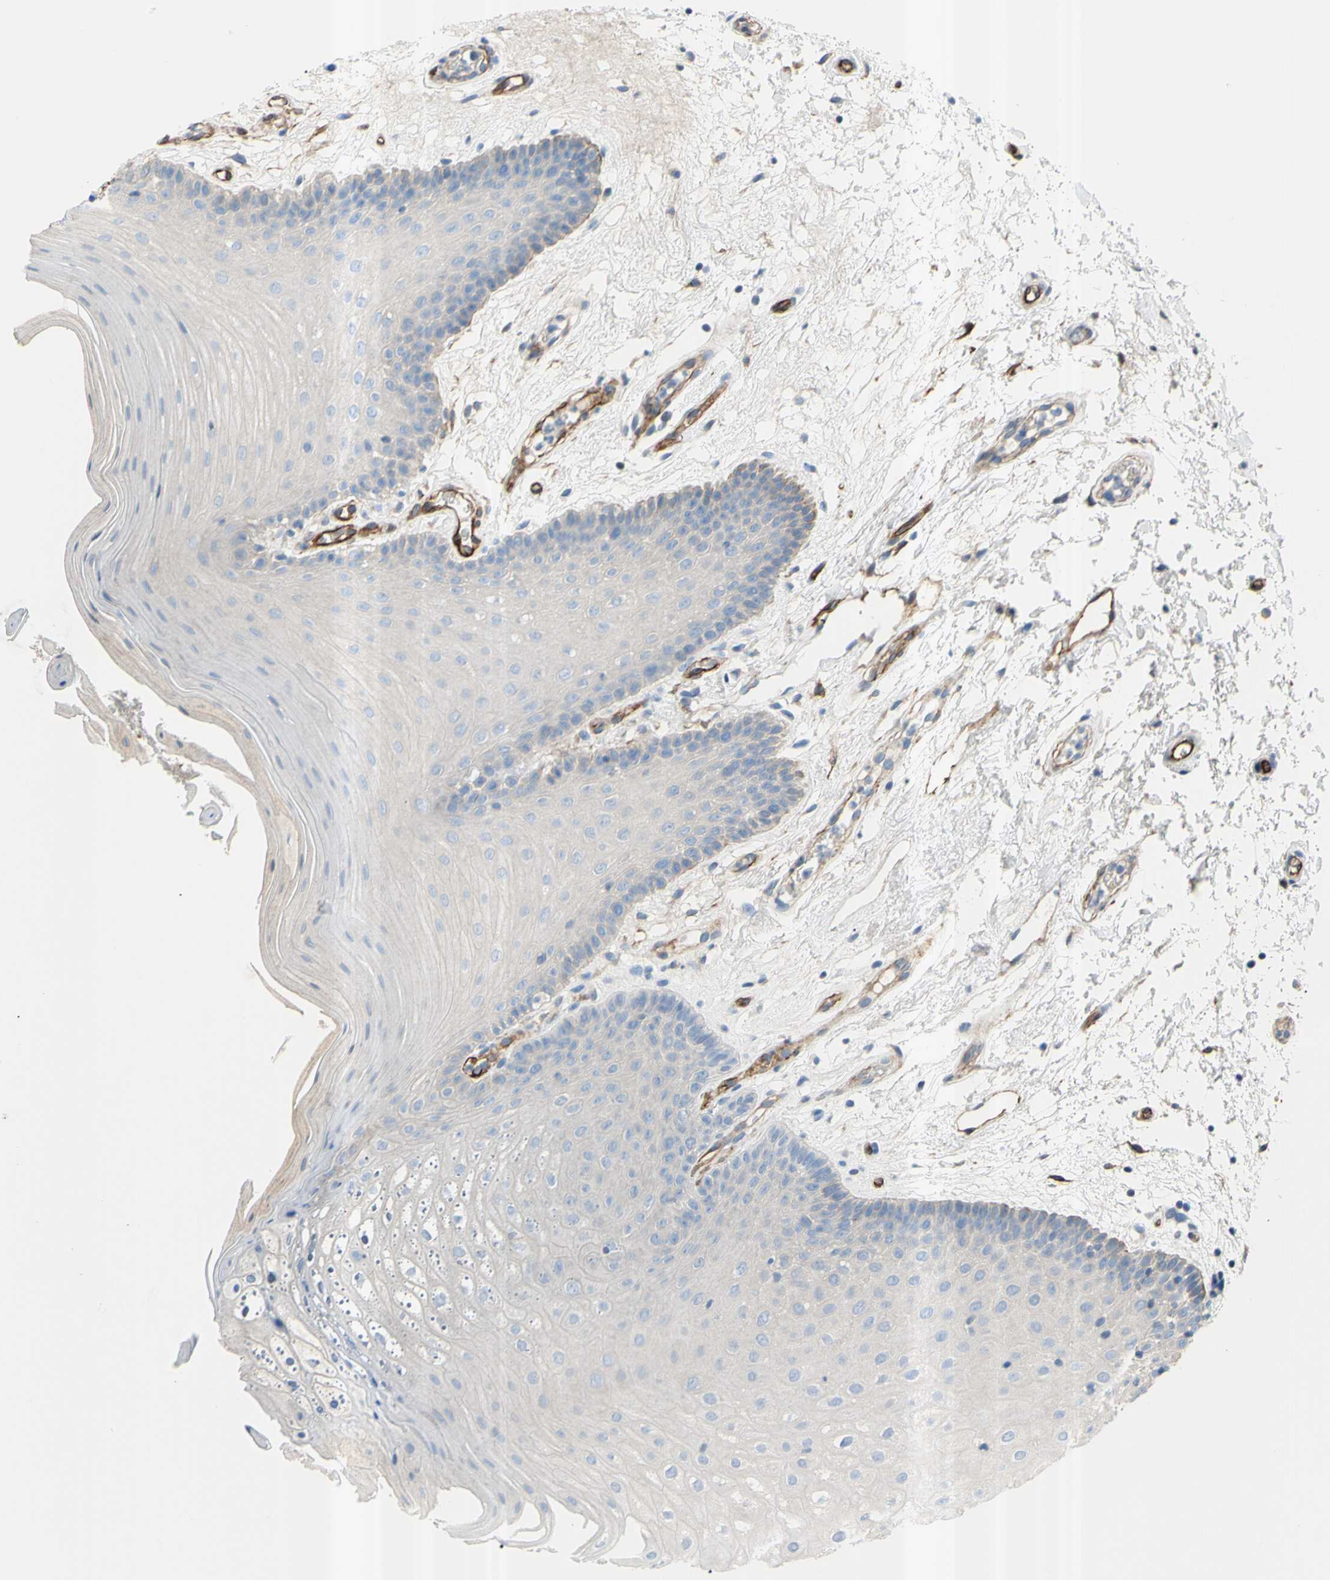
{"staining": {"intensity": "negative", "quantity": "none", "location": "none"}, "tissue": "oral mucosa", "cell_type": "Squamous epithelial cells", "image_type": "normal", "snomed": [{"axis": "morphology", "description": "Normal tissue, NOS"}, {"axis": "morphology", "description": "Squamous cell carcinoma, NOS"}, {"axis": "topography", "description": "Skeletal muscle"}, {"axis": "topography", "description": "Oral tissue"}, {"axis": "topography", "description": "Head-Neck"}], "caption": "Immunohistochemistry image of unremarkable oral mucosa: oral mucosa stained with DAB displays no significant protein expression in squamous epithelial cells.", "gene": "PRRG2", "patient": {"sex": "male", "age": 71}}